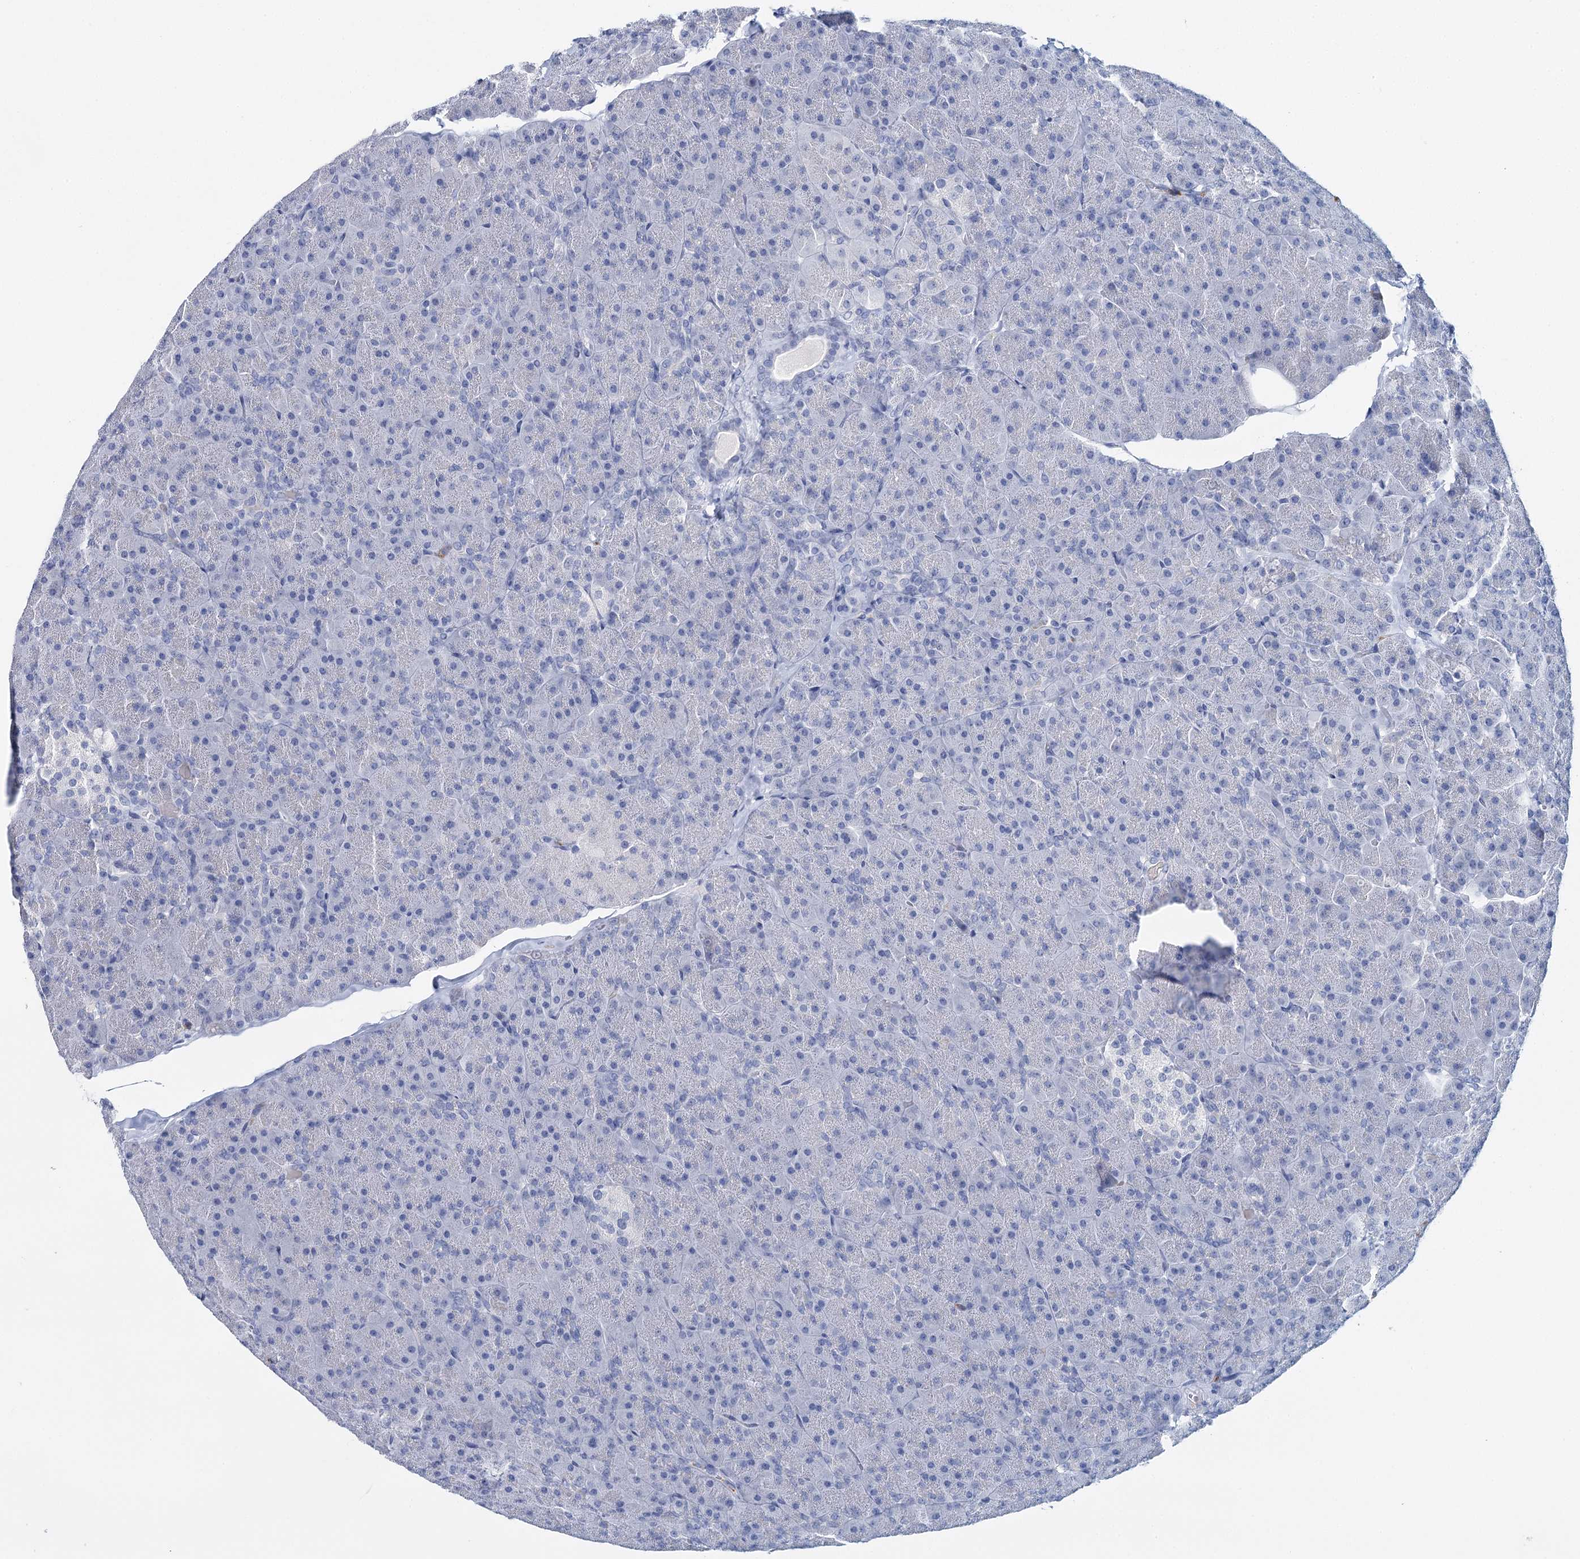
{"staining": {"intensity": "negative", "quantity": "none", "location": "none"}, "tissue": "pancreas", "cell_type": "Exocrine glandular cells", "image_type": "normal", "snomed": [{"axis": "morphology", "description": "Normal tissue, NOS"}, {"axis": "topography", "description": "Pancreas"}], "caption": "Immunohistochemistry image of normal human pancreas stained for a protein (brown), which reveals no expression in exocrine glandular cells.", "gene": "CEACAM8", "patient": {"sex": "male", "age": 36}}